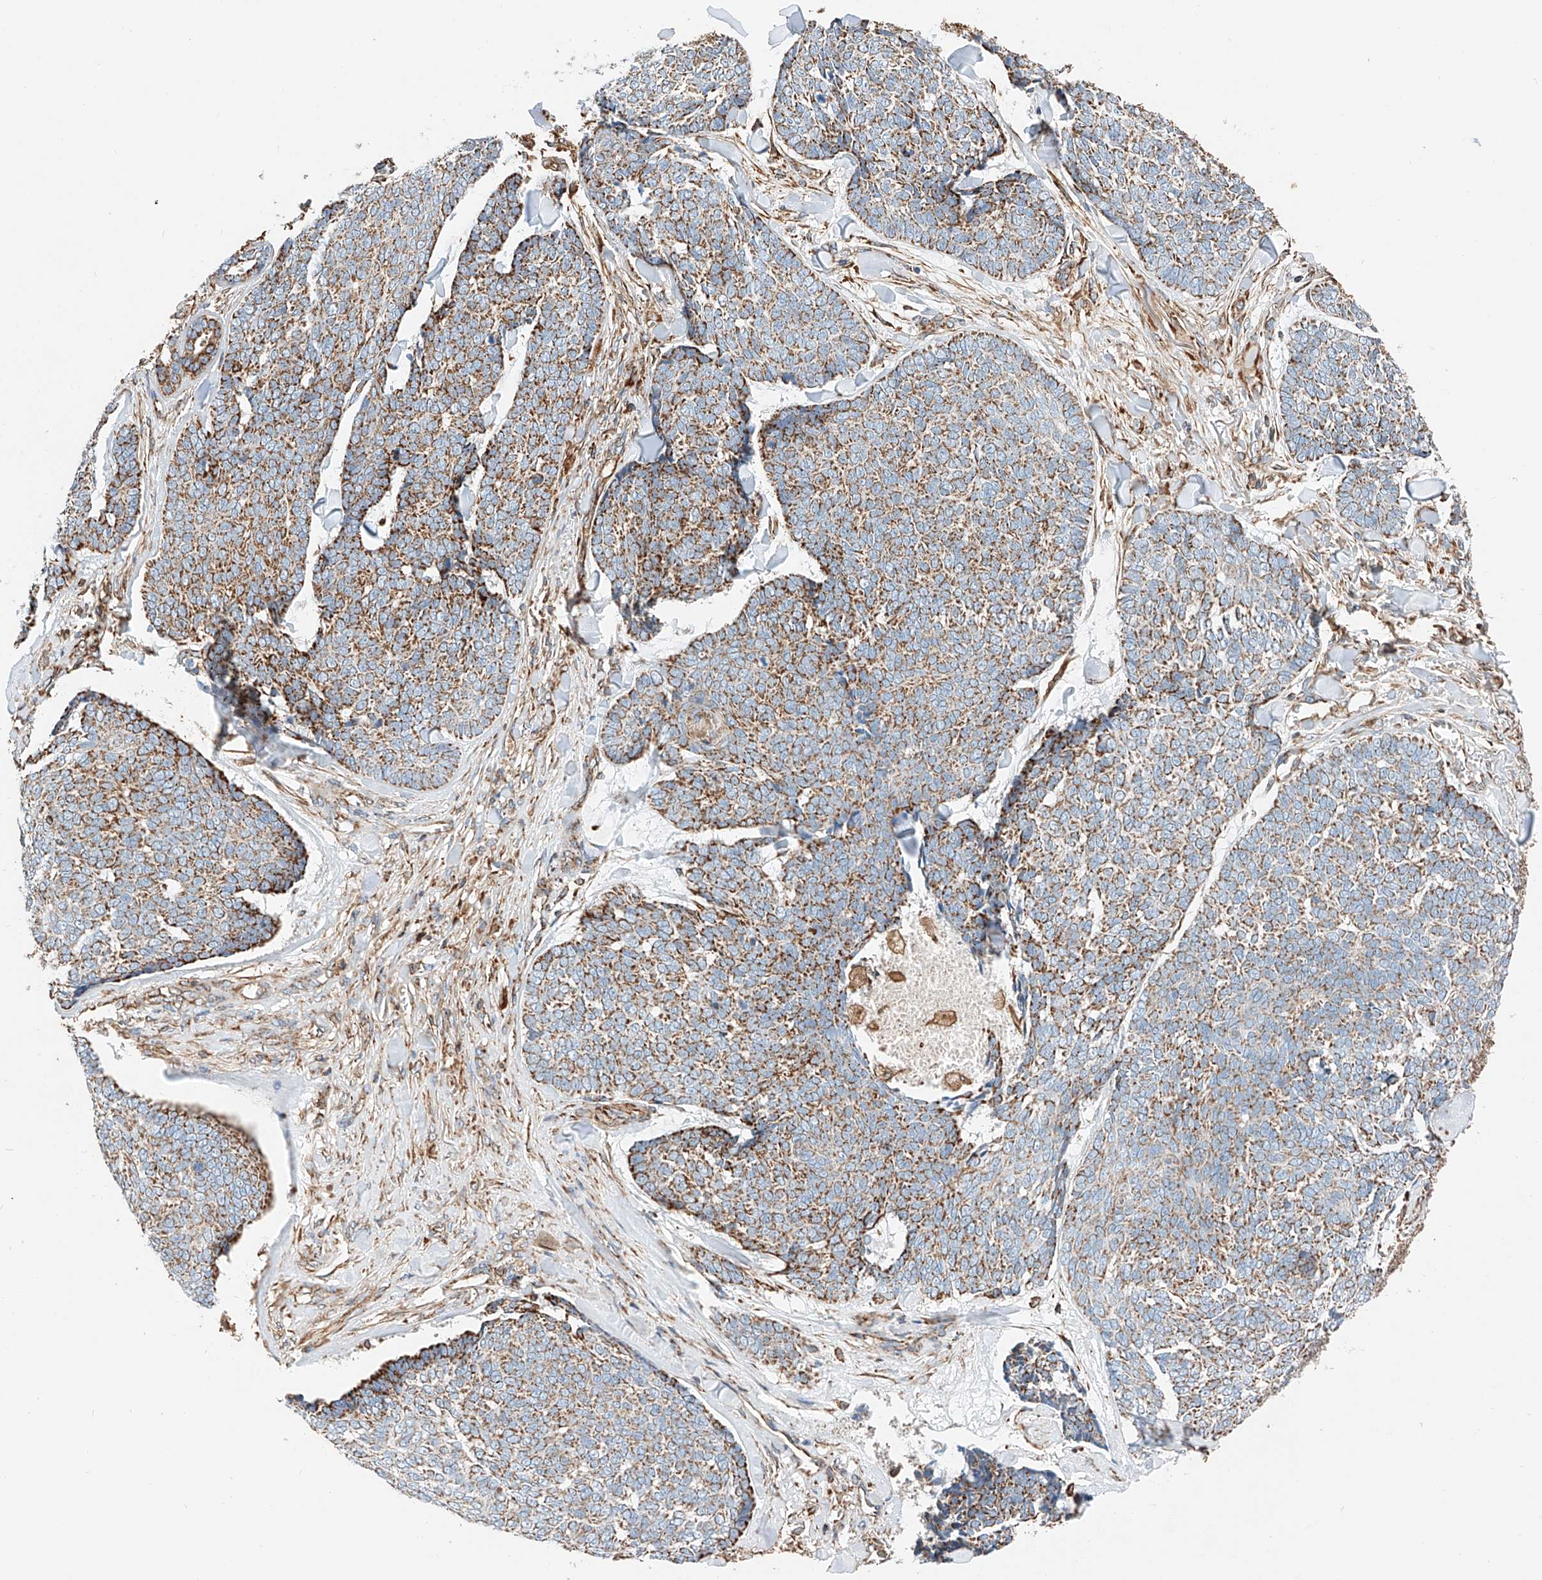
{"staining": {"intensity": "moderate", "quantity": ">75%", "location": "cytoplasmic/membranous"}, "tissue": "skin cancer", "cell_type": "Tumor cells", "image_type": "cancer", "snomed": [{"axis": "morphology", "description": "Basal cell carcinoma"}, {"axis": "topography", "description": "Skin"}], "caption": "Immunohistochemical staining of skin basal cell carcinoma shows medium levels of moderate cytoplasmic/membranous positivity in about >75% of tumor cells. (IHC, brightfield microscopy, high magnification).", "gene": "NDUFV3", "patient": {"sex": "male", "age": 84}}